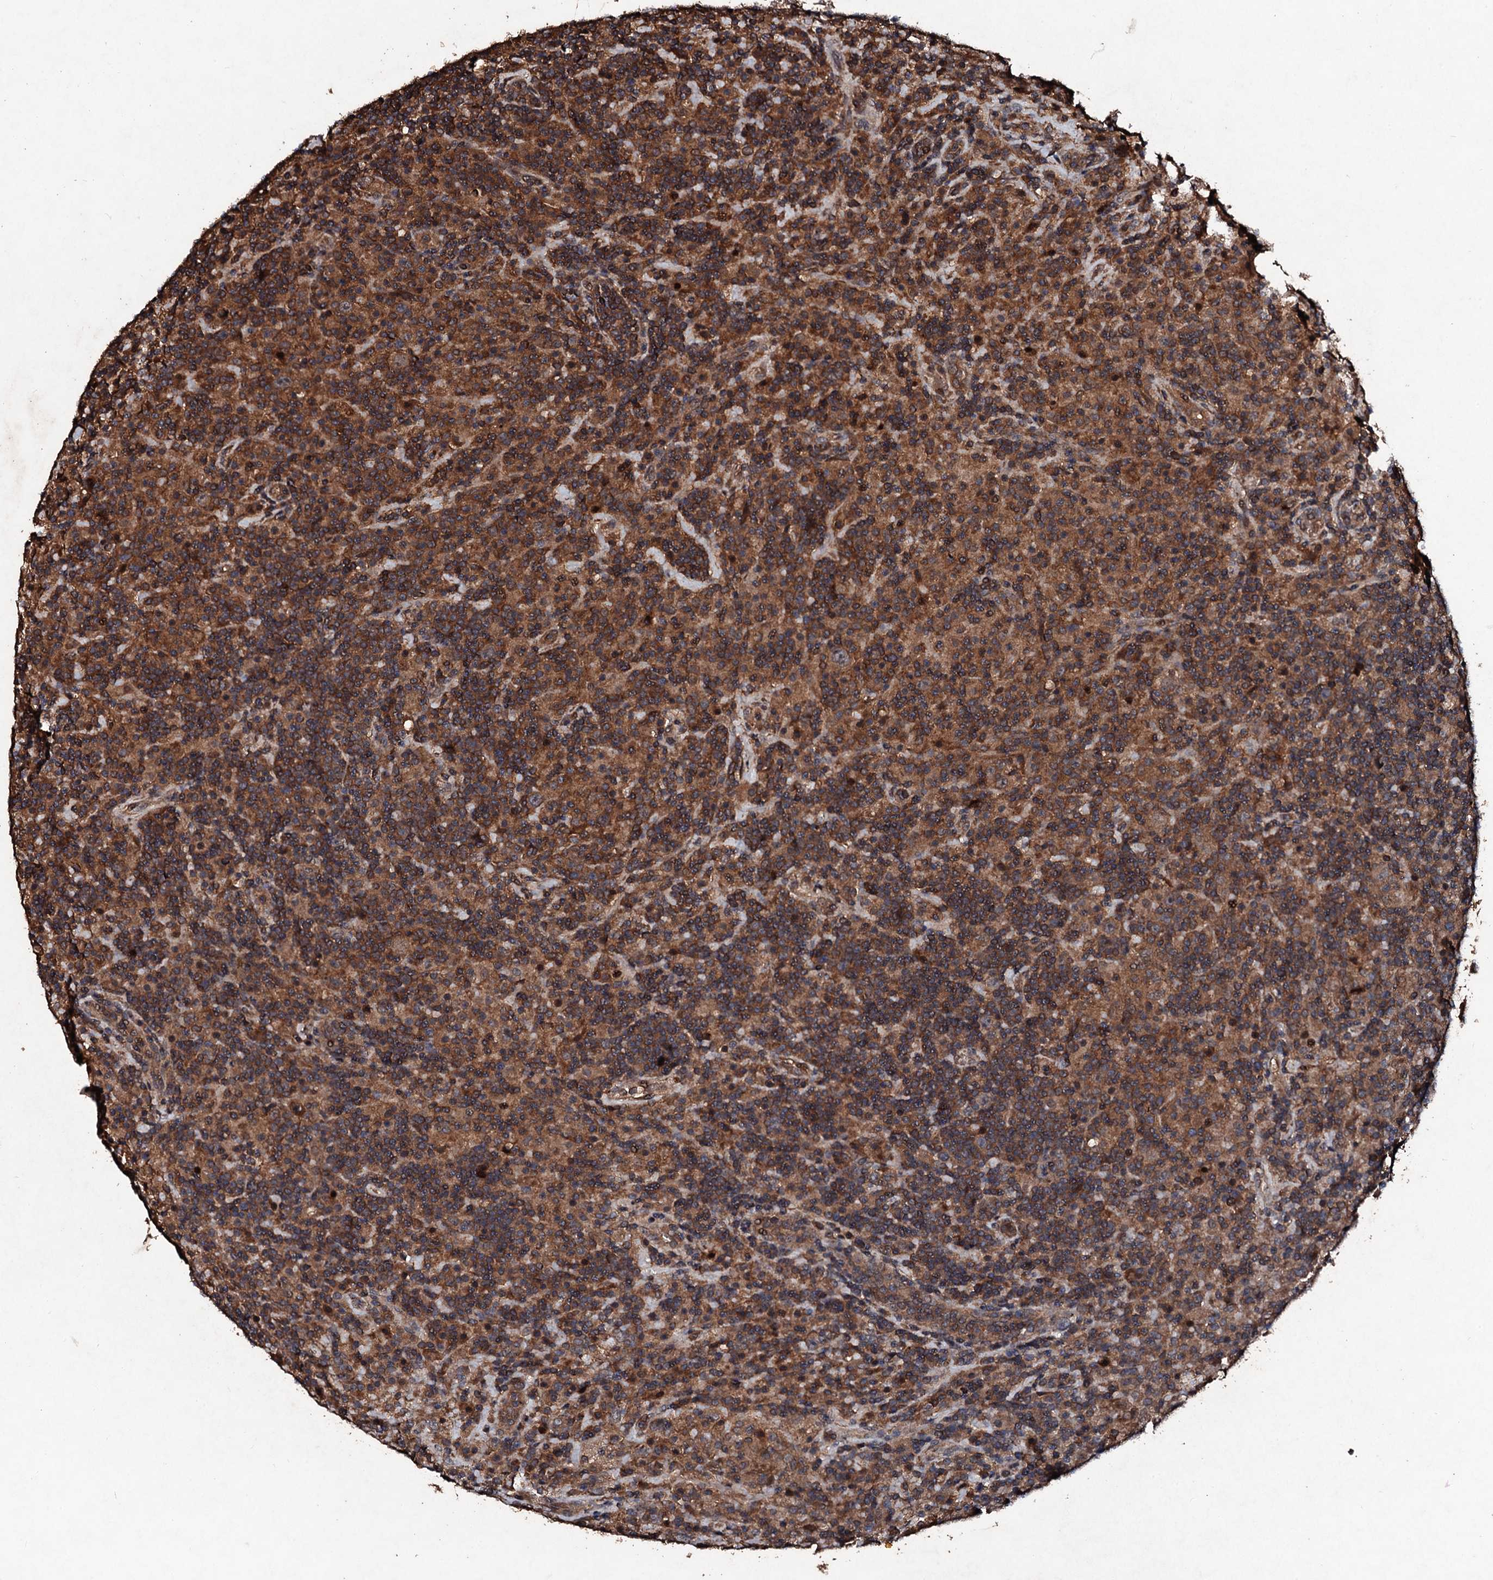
{"staining": {"intensity": "moderate", "quantity": "25%-75%", "location": "cytoplasmic/membranous"}, "tissue": "lymphoma", "cell_type": "Tumor cells", "image_type": "cancer", "snomed": [{"axis": "morphology", "description": "Hodgkin's disease, NOS"}, {"axis": "topography", "description": "Lymph node"}], "caption": "This photomicrograph exhibits Hodgkin's disease stained with immunohistochemistry (IHC) to label a protein in brown. The cytoplasmic/membranous of tumor cells show moderate positivity for the protein. Nuclei are counter-stained blue.", "gene": "KERA", "patient": {"sex": "male", "age": 70}}